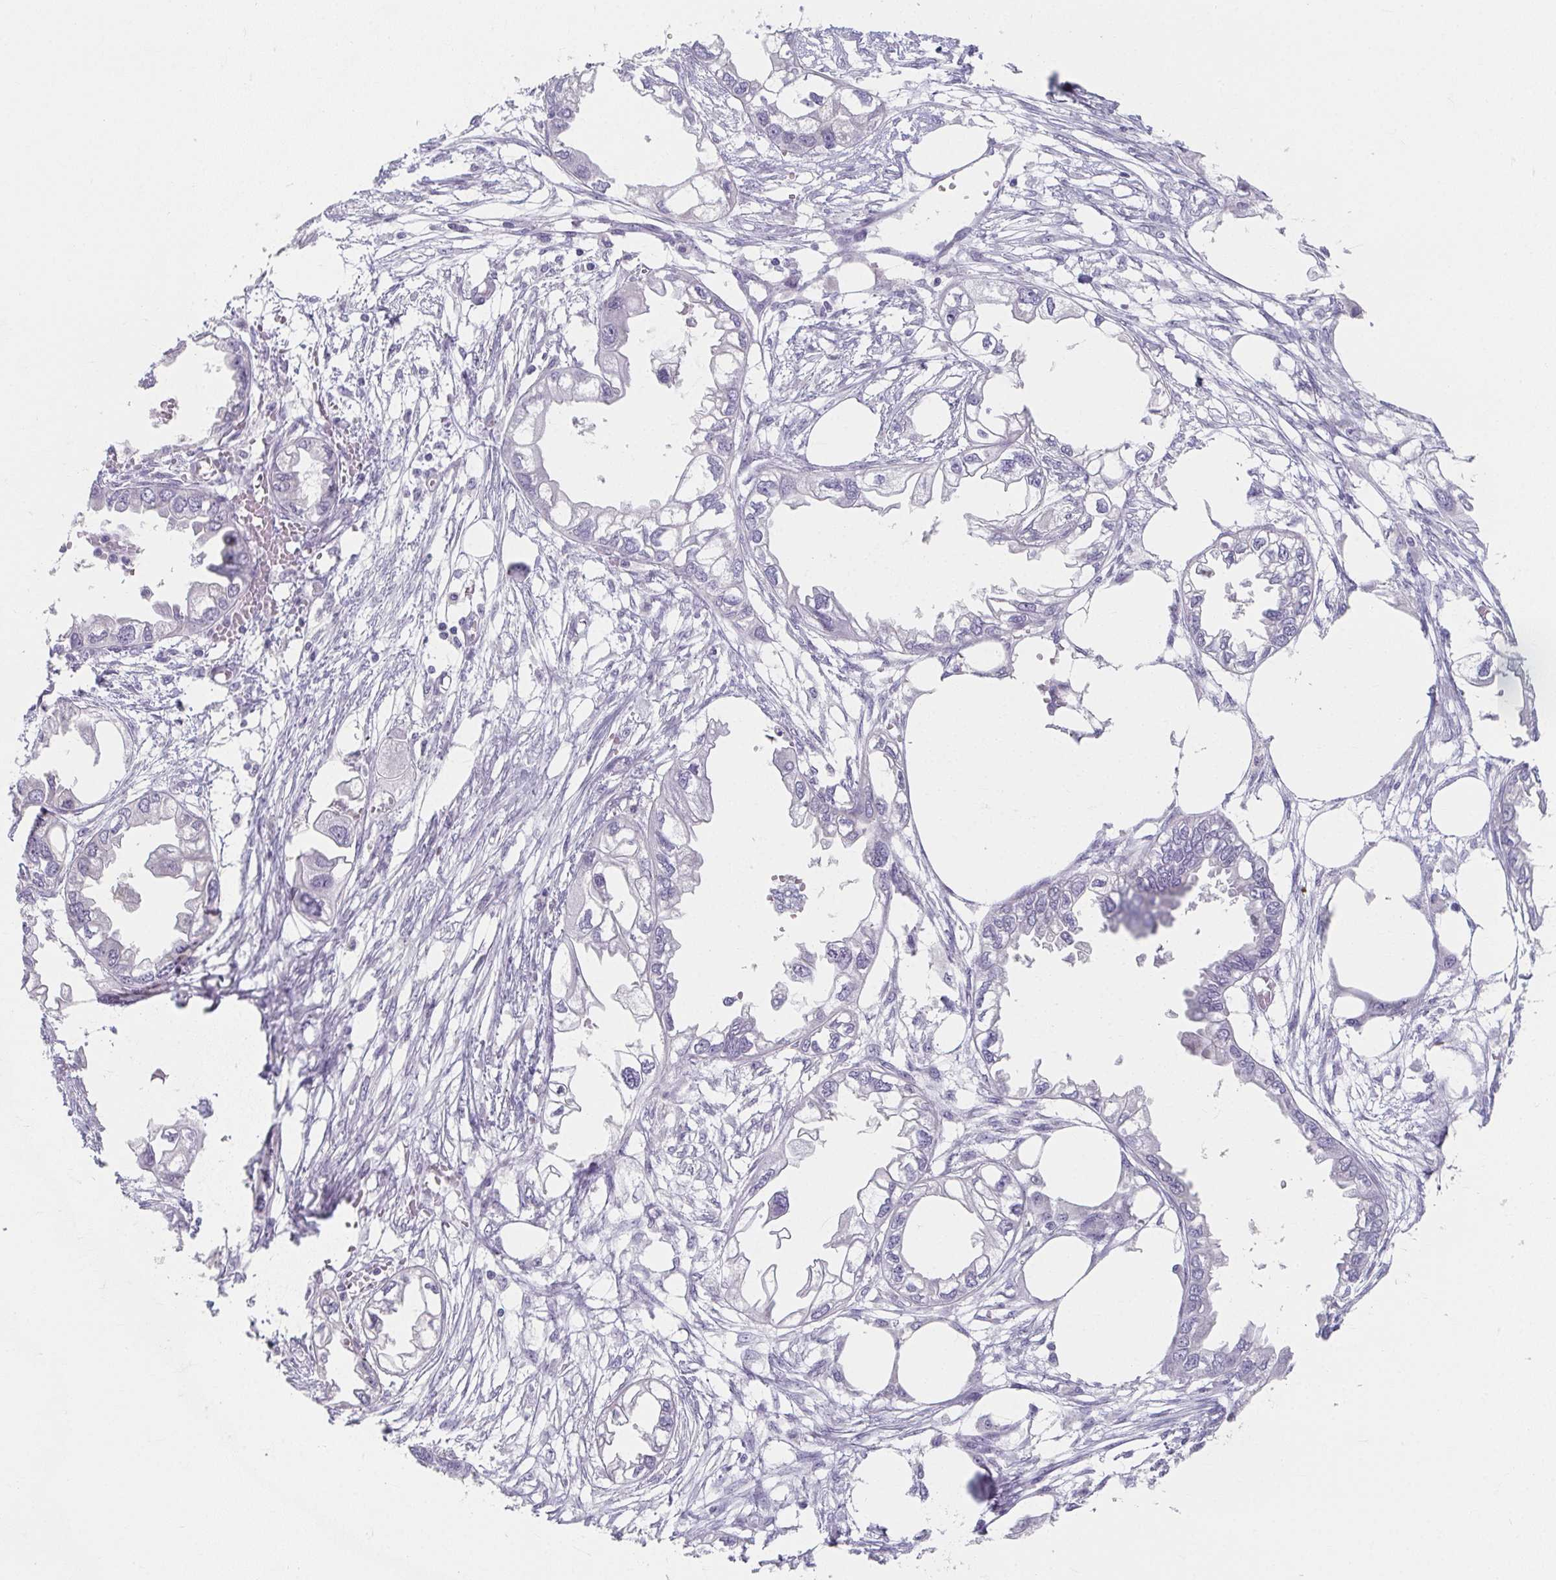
{"staining": {"intensity": "negative", "quantity": "none", "location": "none"}, "tissue": "endometrial cancer", "cell_type": "Tumor cells", "image_type": "cancer", "snomed": [{"axis": "morphology", "description": "Adenocarcinoma, NOS"}, {"axis": "morphology", "description": "Adenocarcinoma, metastatic, NOS"}, {"axis": "topography", "description": "Adipose tissue"}, {"axis": "topography", "description": "Endometrium"}], "caption": "Tumor cells are negative for protein expression in human endometrial cancer.", "gene": "CAMKV", "patient": {"sex": "female", "age": 67}}